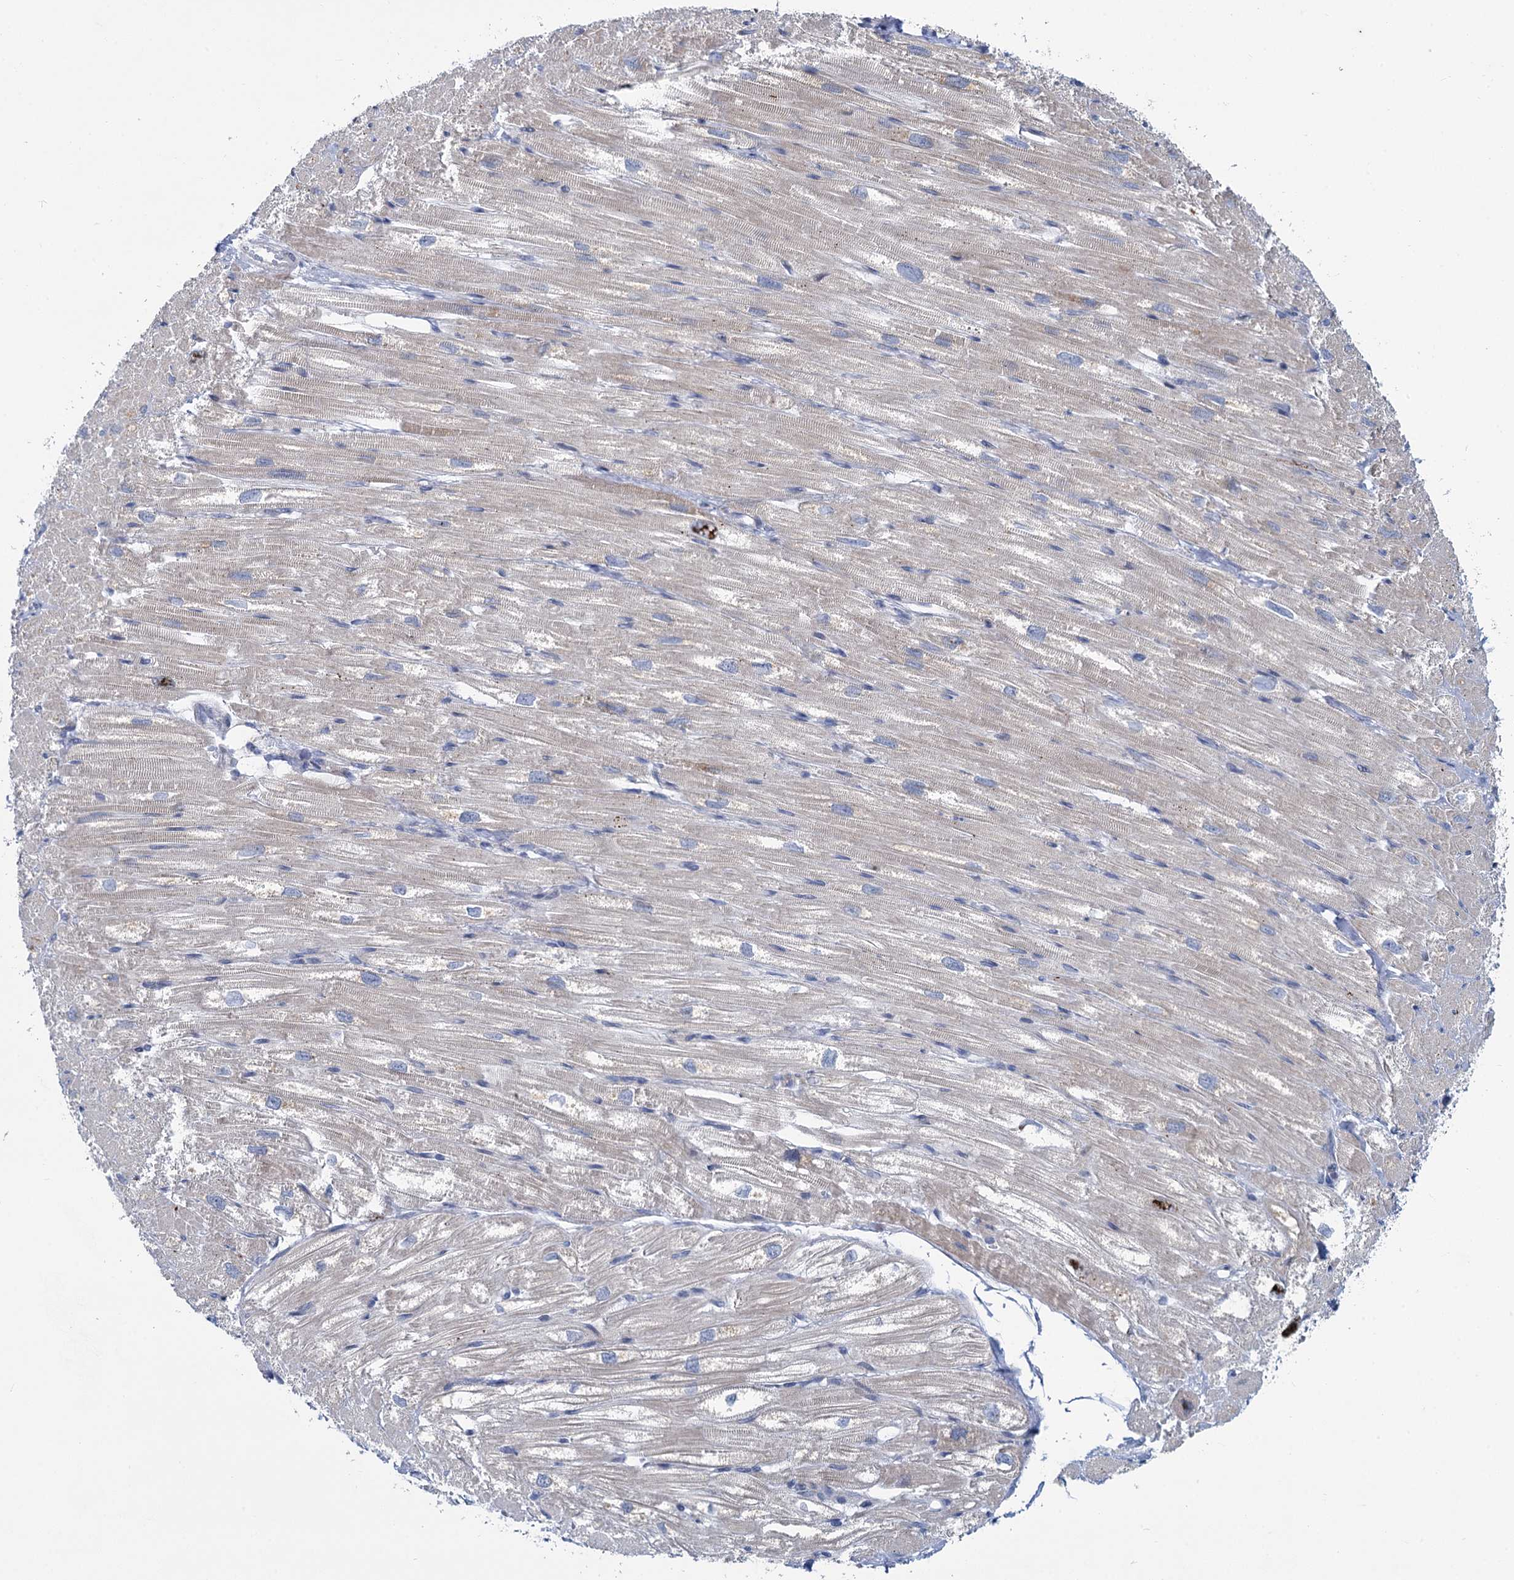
{"staining": {"intensity": "moderate", "quantity": "<25%", "location": "cytoplasmic/membranous"}, "tissue": "heart muscle", "cell_type": "Cardiomyocytes", "image_type": "normal", "snomed": [{"axis": "morphology", "description": "Normal tissue, NOS"}, {"axis": "topography", "description": "Heart"}], "caption": "The immunohistochemical stain highlights moderate cytoplasmic/membranous staining in cardiomyocytes of benign heart muscle.", "gene": "PRSS35", "patient": {"sex": "male", "age": 50}}